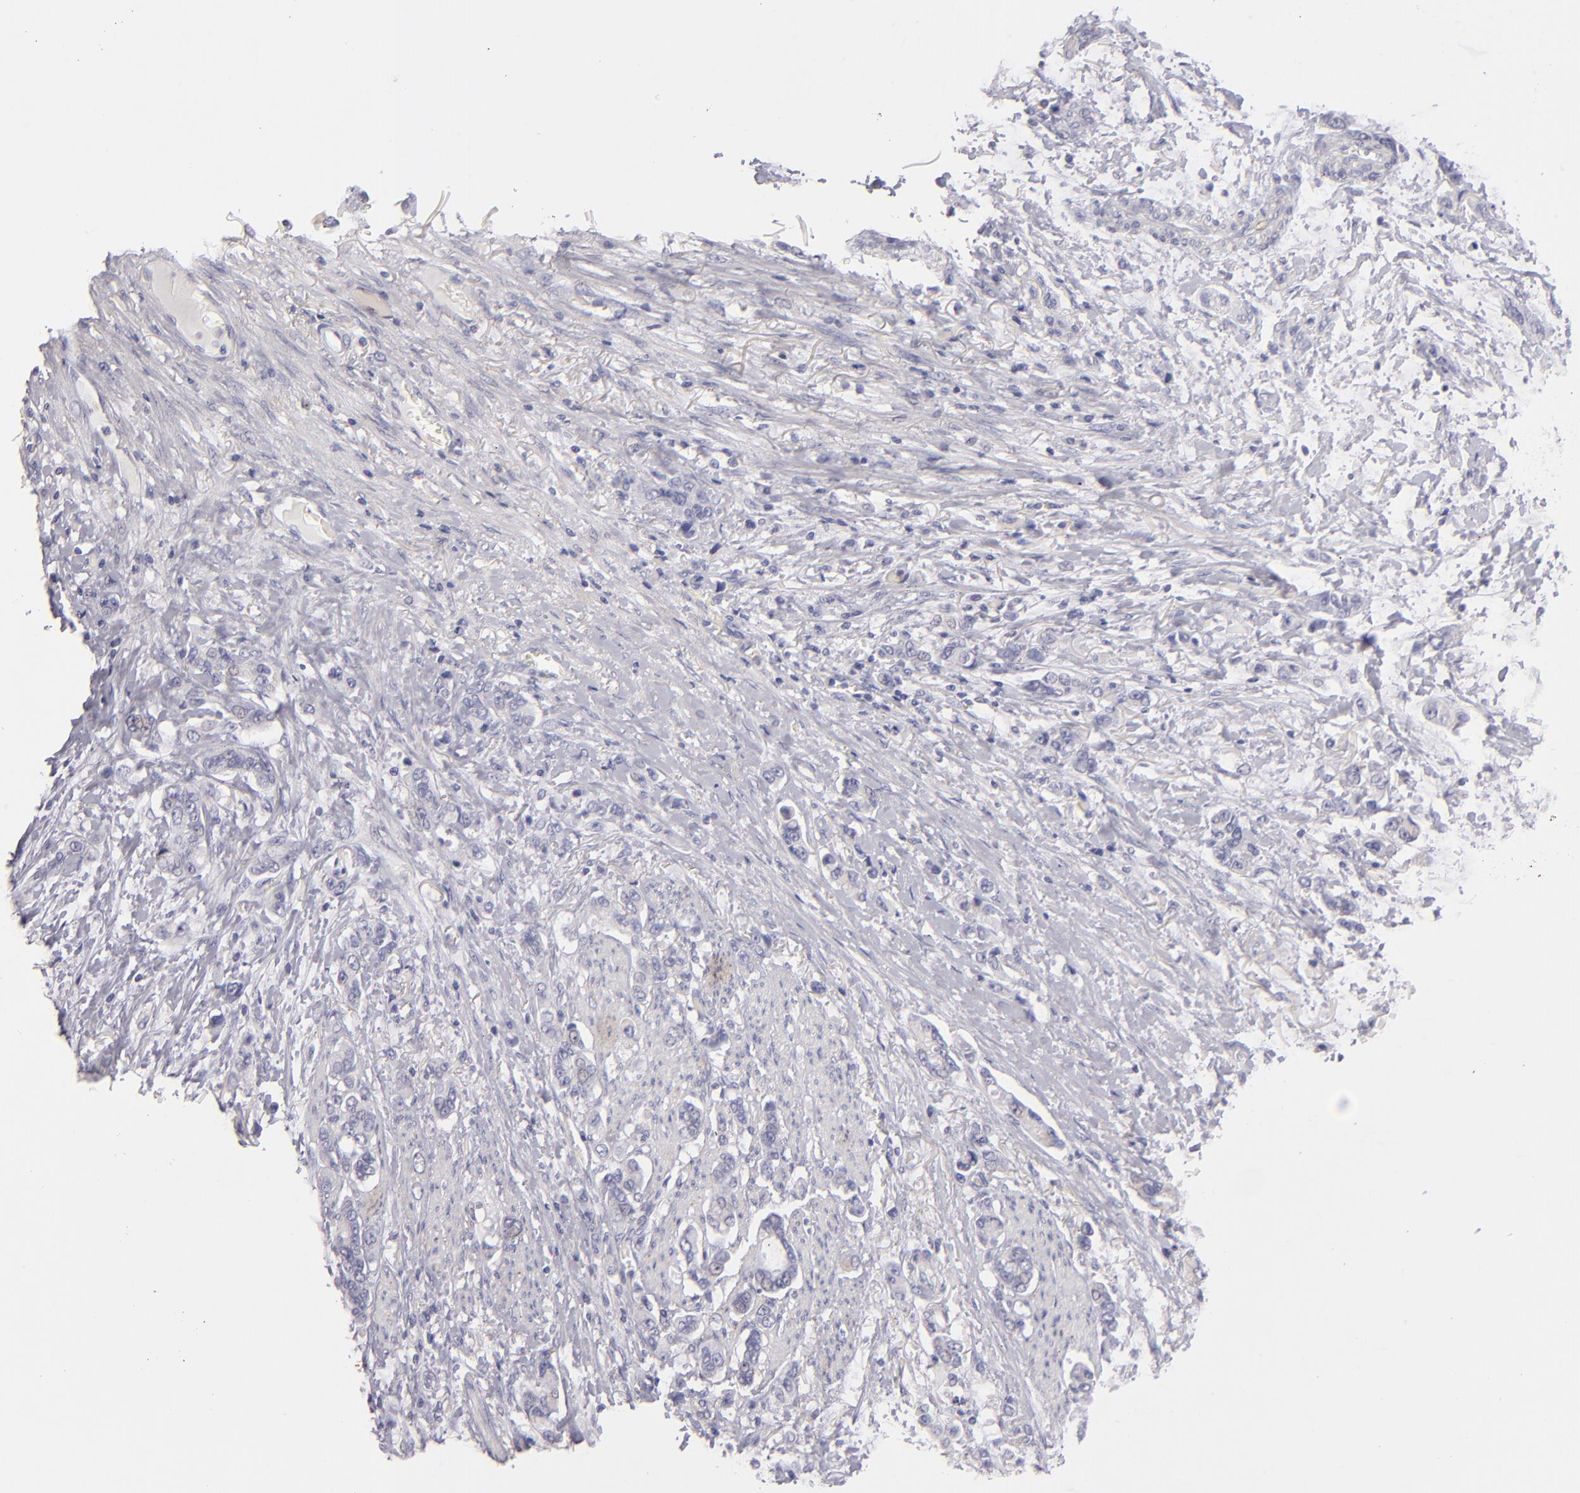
{"staining": {"intensity": "negative", "quantity": "none", "location": "none"}, "tissue": "stomach cancer", "cell_type": "Tumor cells", "image_type": "cancer", "snomed": [{"axis": "morphology", "description": "Adenocarcinoma, NOS"}, {"axis": "topography", "description": "Stomach"}], "caption": "Histopathology image shows no protein positivity in tumor cells of stomach cancer (adenocarcinoma) tissue.", "gene": "TNNC1", "patient": {"sex": "male", "age": 78}}